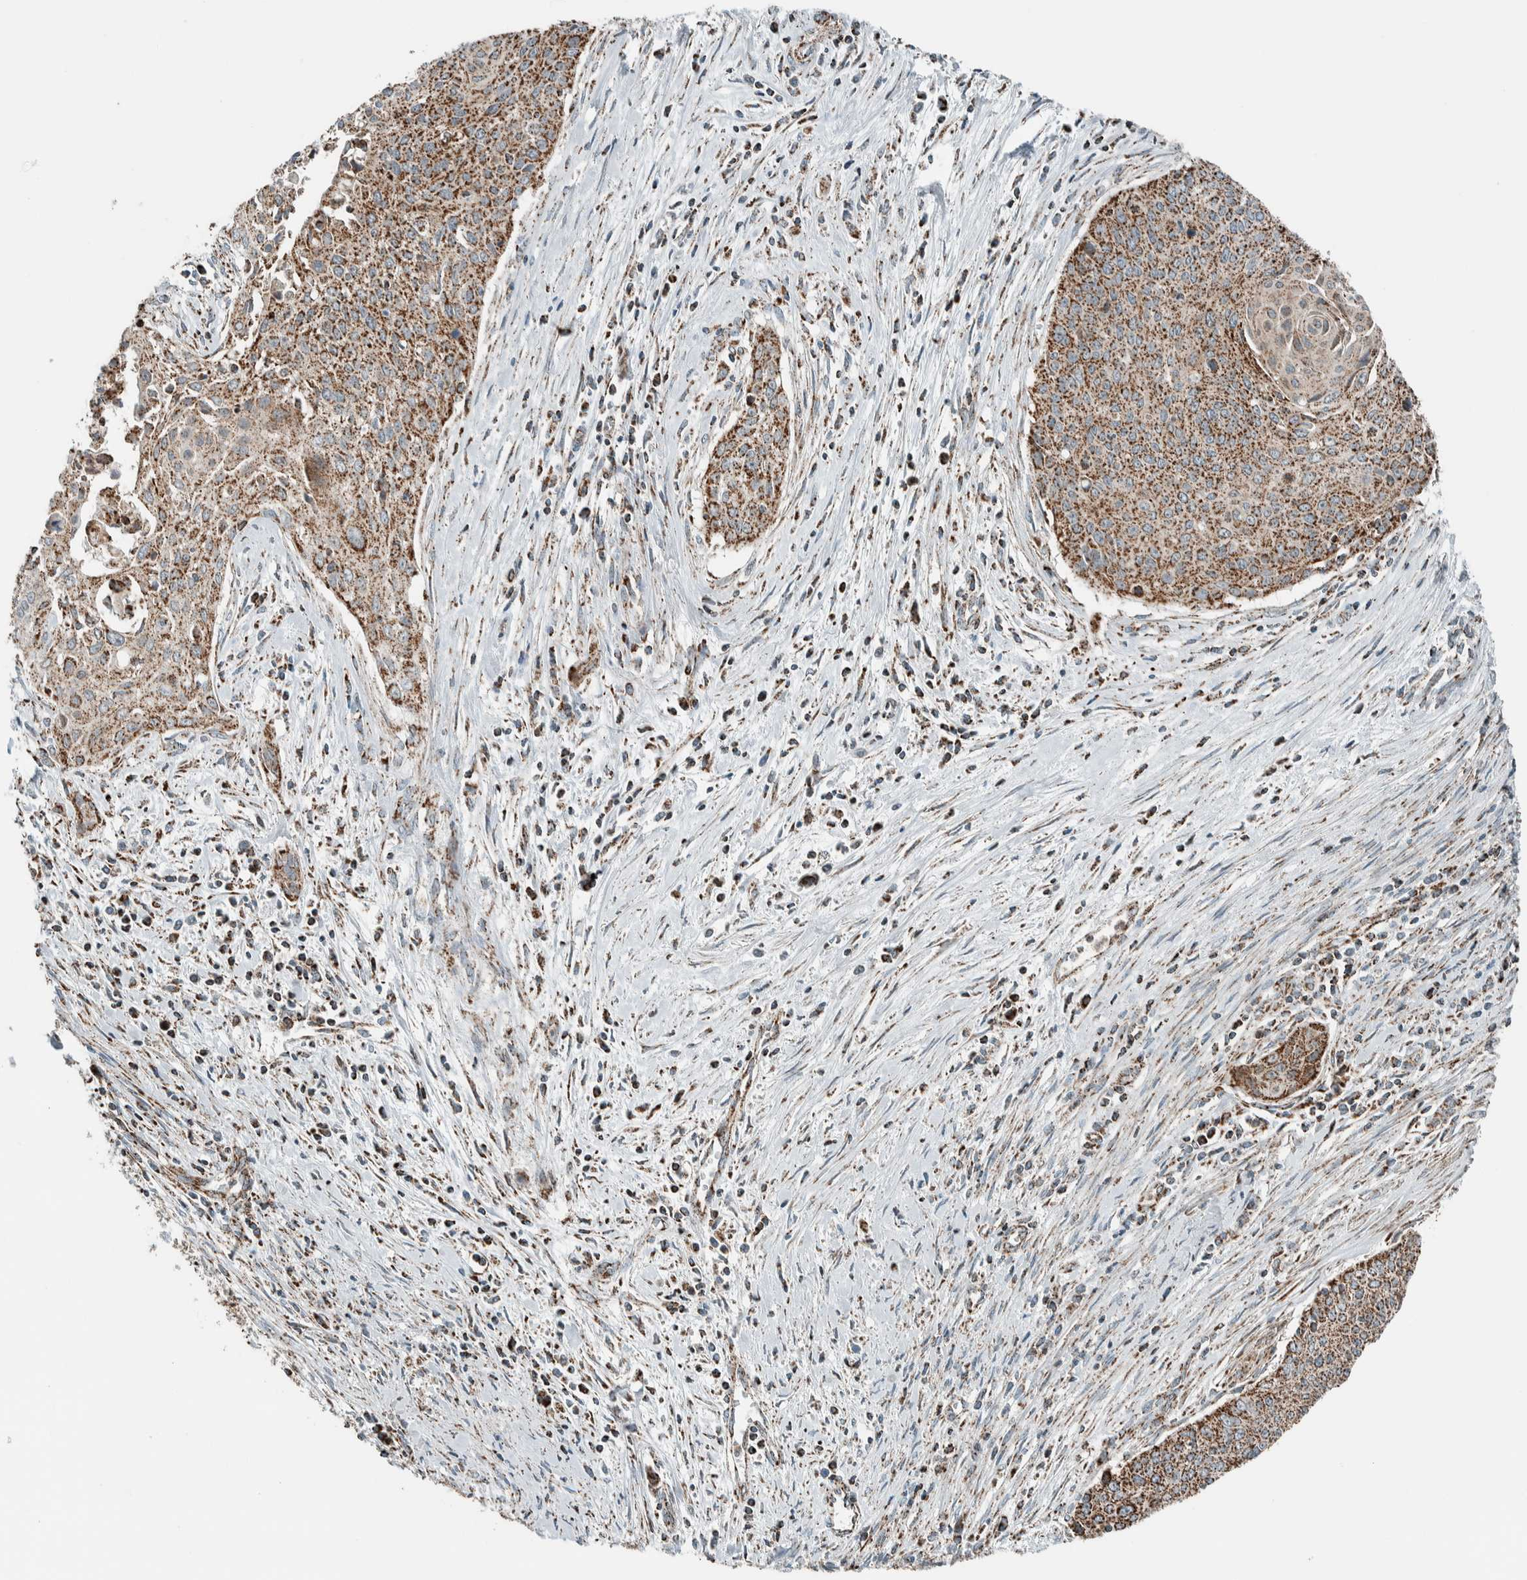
{"staining": {"intensity": "moderate", "quantity": ">75%", "location": "cytoplasmic/membranous"}, "tissue": "cervical cancer", "cell_type": "Tumor cells", "image_type": "cancer", "snomed": [{"axis": "morphology", "description": "Squamous cell carcinoma, NOS"}, {"axis": "topography", "description": "Cervix"}], "caption": "IHC photomicrograph of neoplastic tissue: human cervical cancer (squamous cell carcinoma) stained using IHC demonstrates medium levels of moderate protein expression localized specifically in the cytoplasmic/membranous of tumor cells, appearing as a cytoplasmic/membranous brown color.", "gene": "ZNF454", "patient": {"sex": "female", "age": 55}}